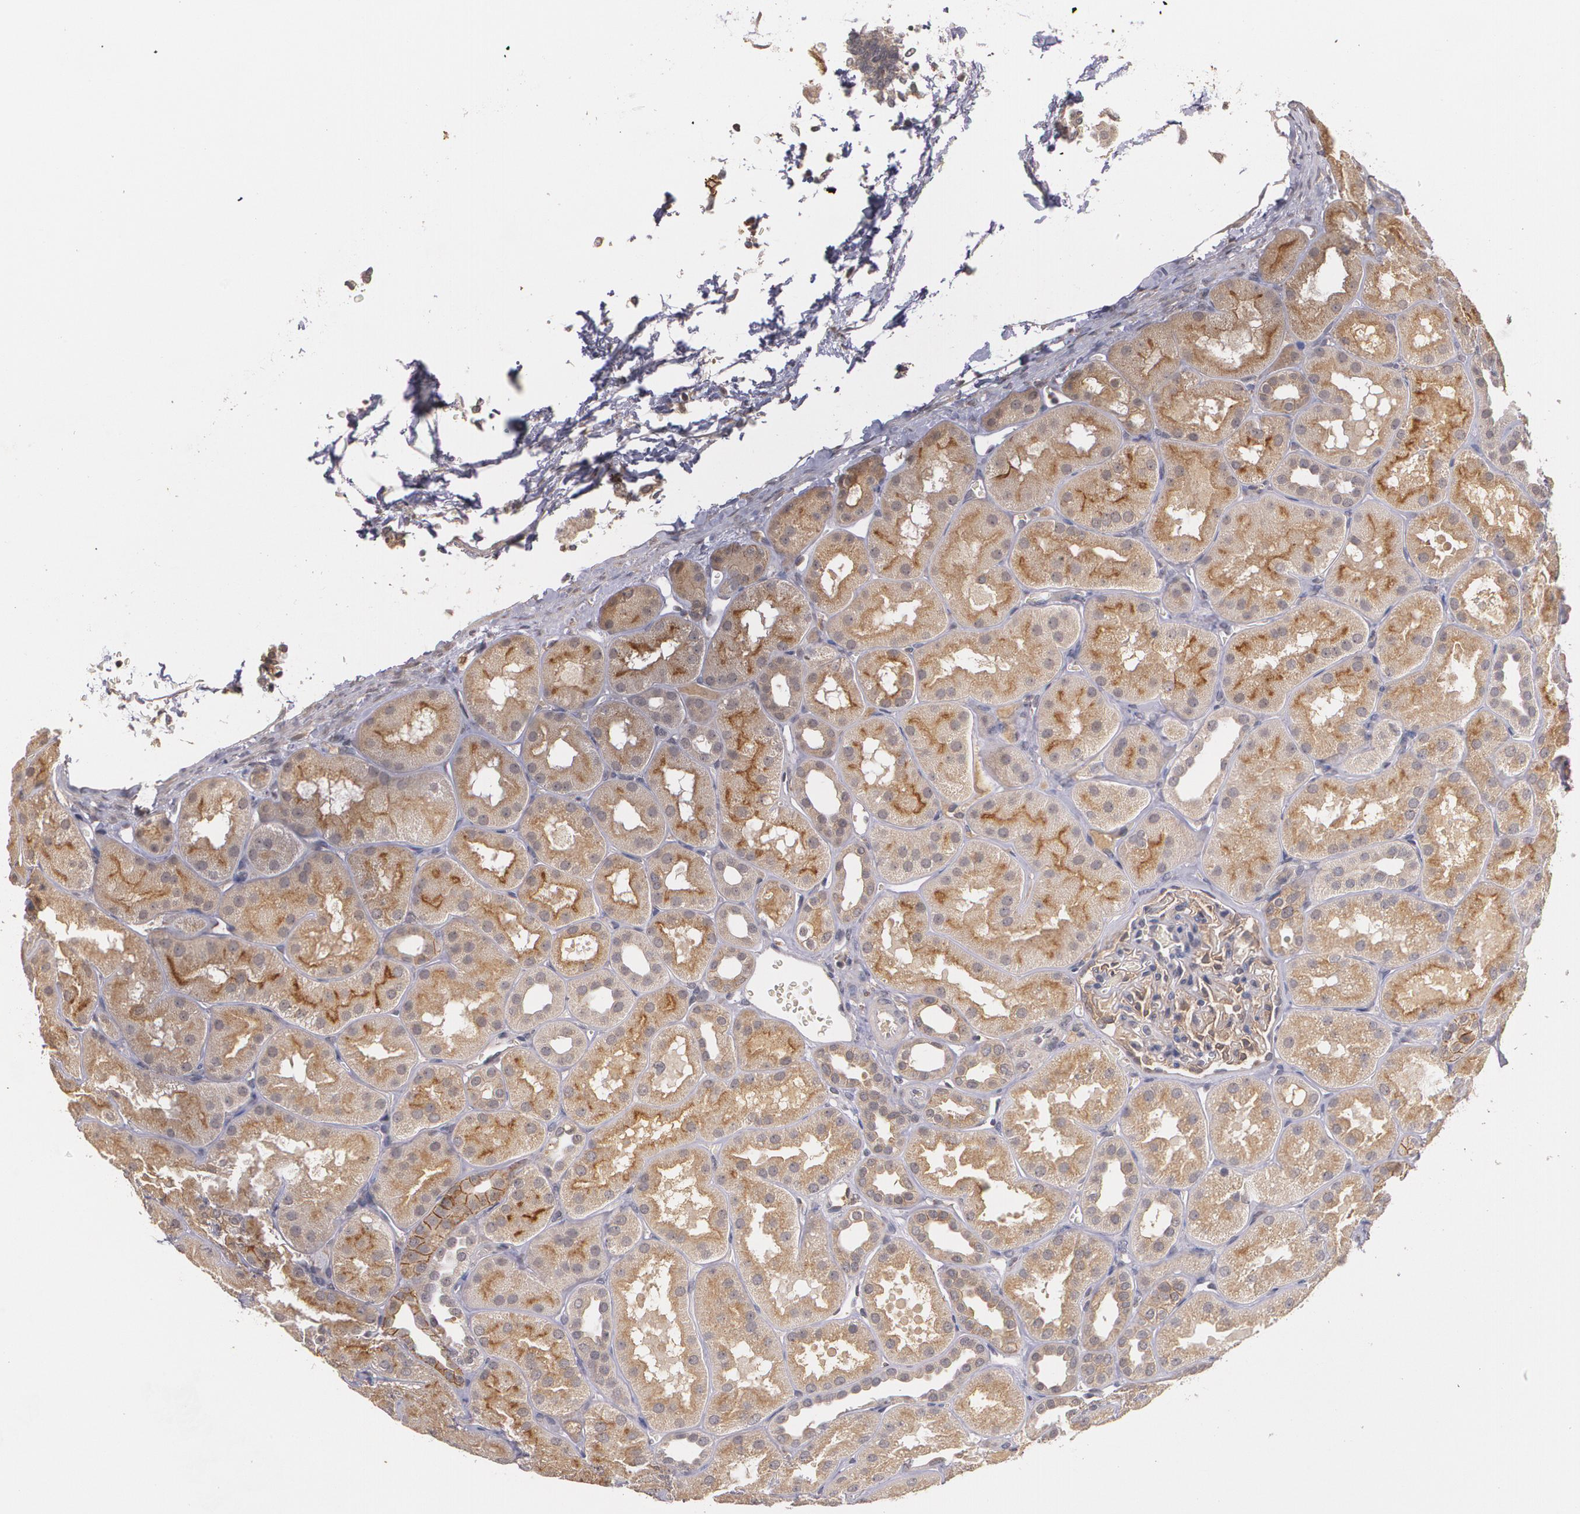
{"staining": {"intensity": "moderate", "quantity": ">75%", "location": "cytoplasmic/membranous"}, "tissue": "kidney", "cell_type": "Cells in glomeruli", "image_type": "normal", "snomed": [{"axis": "morphology", "description": "Normal tissue, NOS"}, {"axis": "topography", "description": "Kidney"}], "caption": "A brown stain labels moderate cytoplasmic/membranous positivity of a protein in cells in glomeruli of unremarkable kidney. Using DAB (3,3'-diaminobenzidine) (brown) and hematoxylin (blue) stains, captured at high magnification using brightfield microscopy.", "gene": "IFNGR2", "patient": {"sex": "male", "age": 28}}